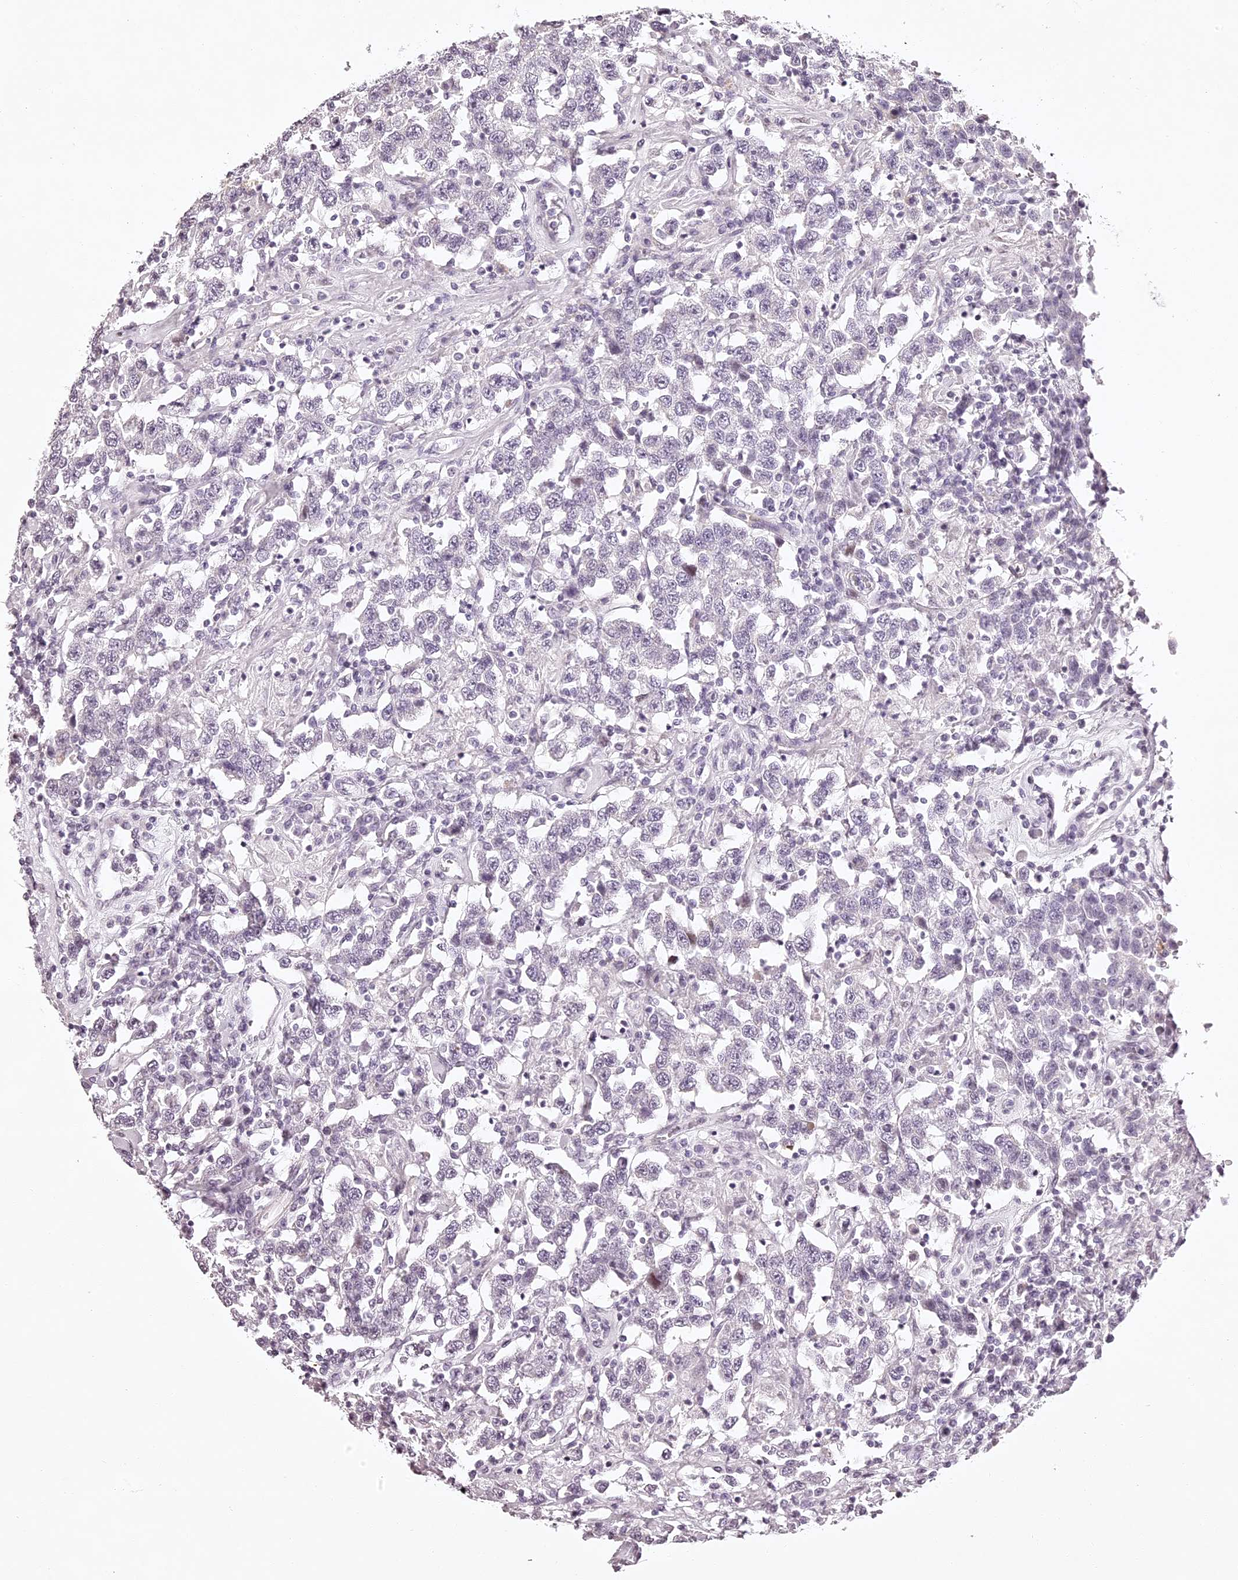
{"staining": {"intensity": "negative", "quantity": "none", "location": "none"}, "tissue": "testis cancer", "cell_type": "Tumor cells", "image_type": "cancer", "snomed": [{"axis": "morphology", "description": "Seminoma, NOS"}, {"axis": "topography", "description": "Testis"}], "caption": "Immunohistochemistry image of human testis cancer stained for a protein (brown), which reveals no expression in tumor cells.", "gene": "ELAPOR1", "patient": {"sex": "male", "age": 41}}